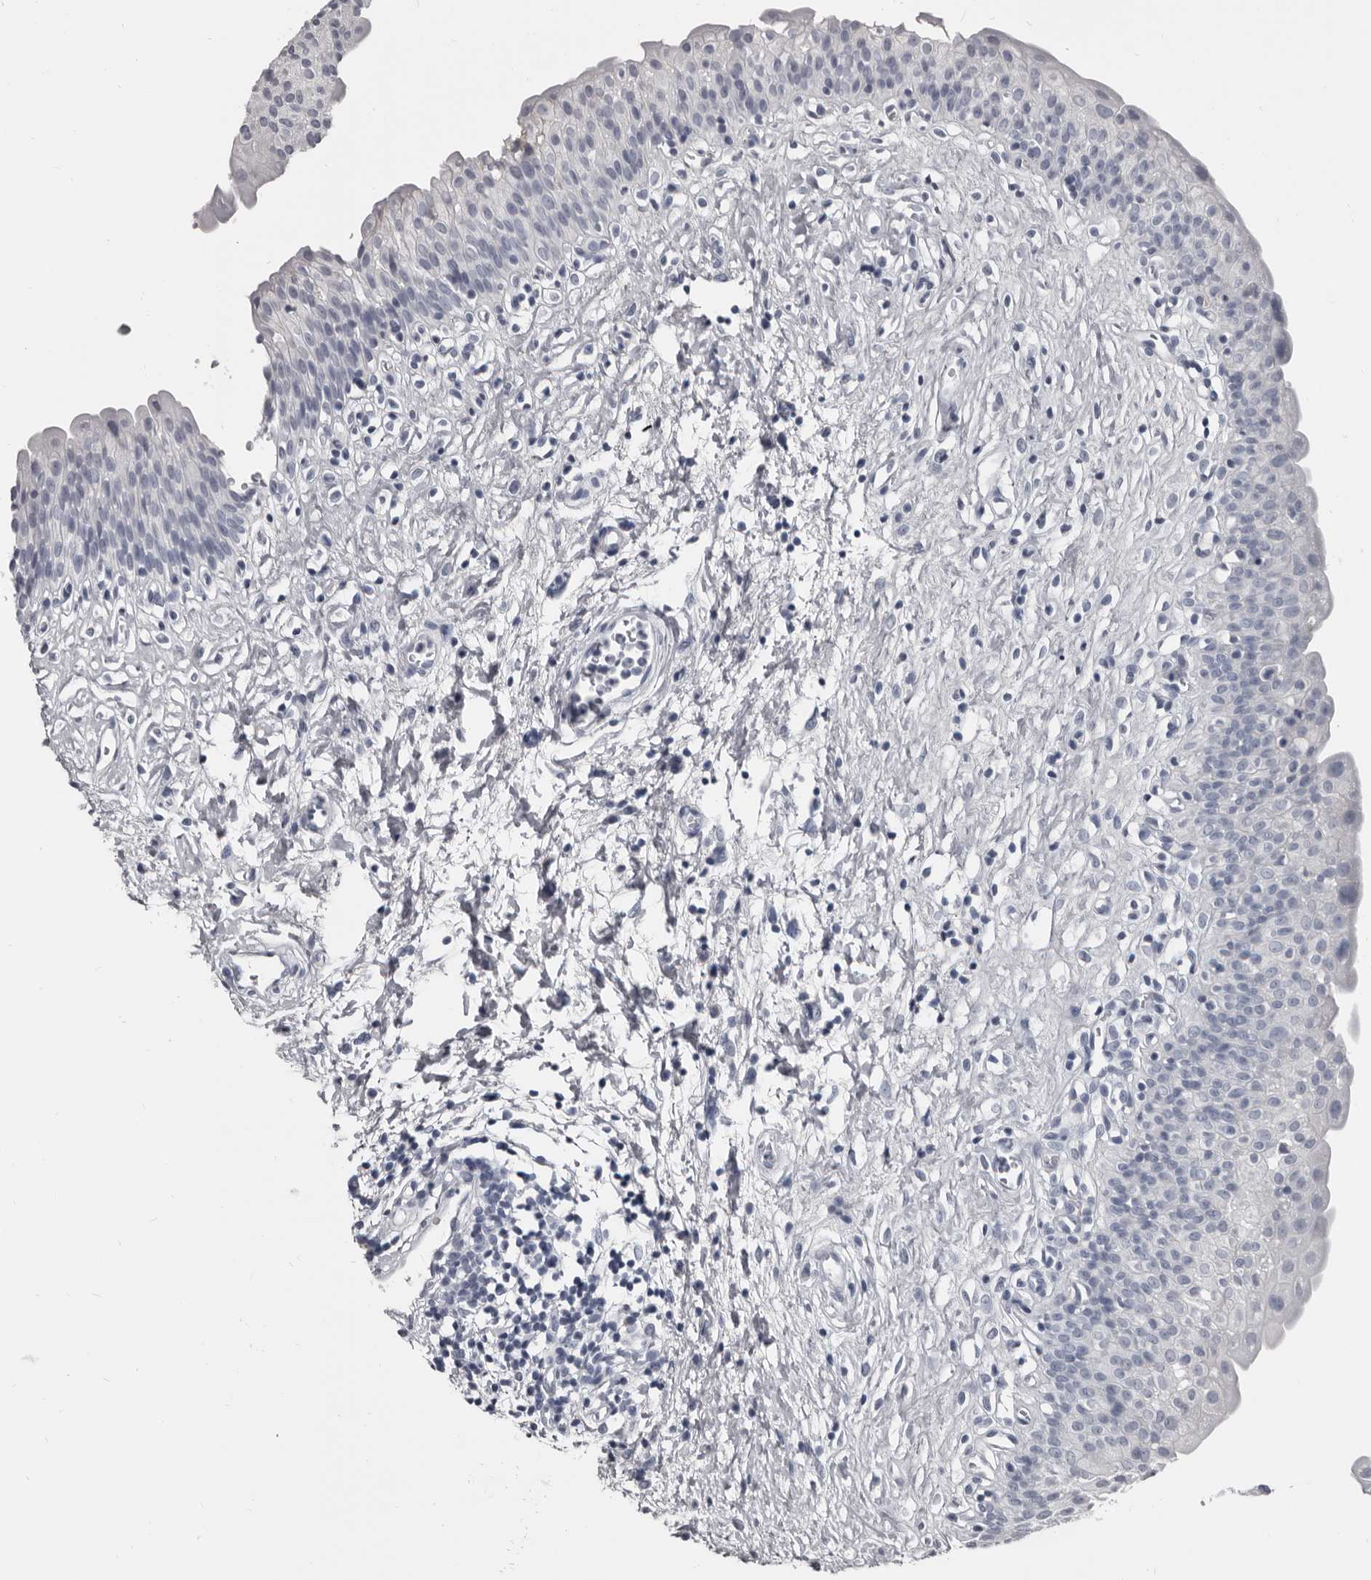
{"staining": {"intensity": "negative", "quantity": "none", "location": "none"}, "tissue": "urinary bladder", "cell_type": "Urothelial cells", "image_type": "normal", "snomed": [{"axis": "morphology", "description": "Normal tissue, NOS"}, {"axis": "topography", "description": "Urinary bladder"}], "caption": "This image is of benign urinary bladder stained with immunohistochemistry (IHC) to label a protein in brown with the nuclei are counter-stained blue. There is no positivity in urothelial cells.", "gene": "GREB1", "patient": {"sex": "male", "age": 51}}